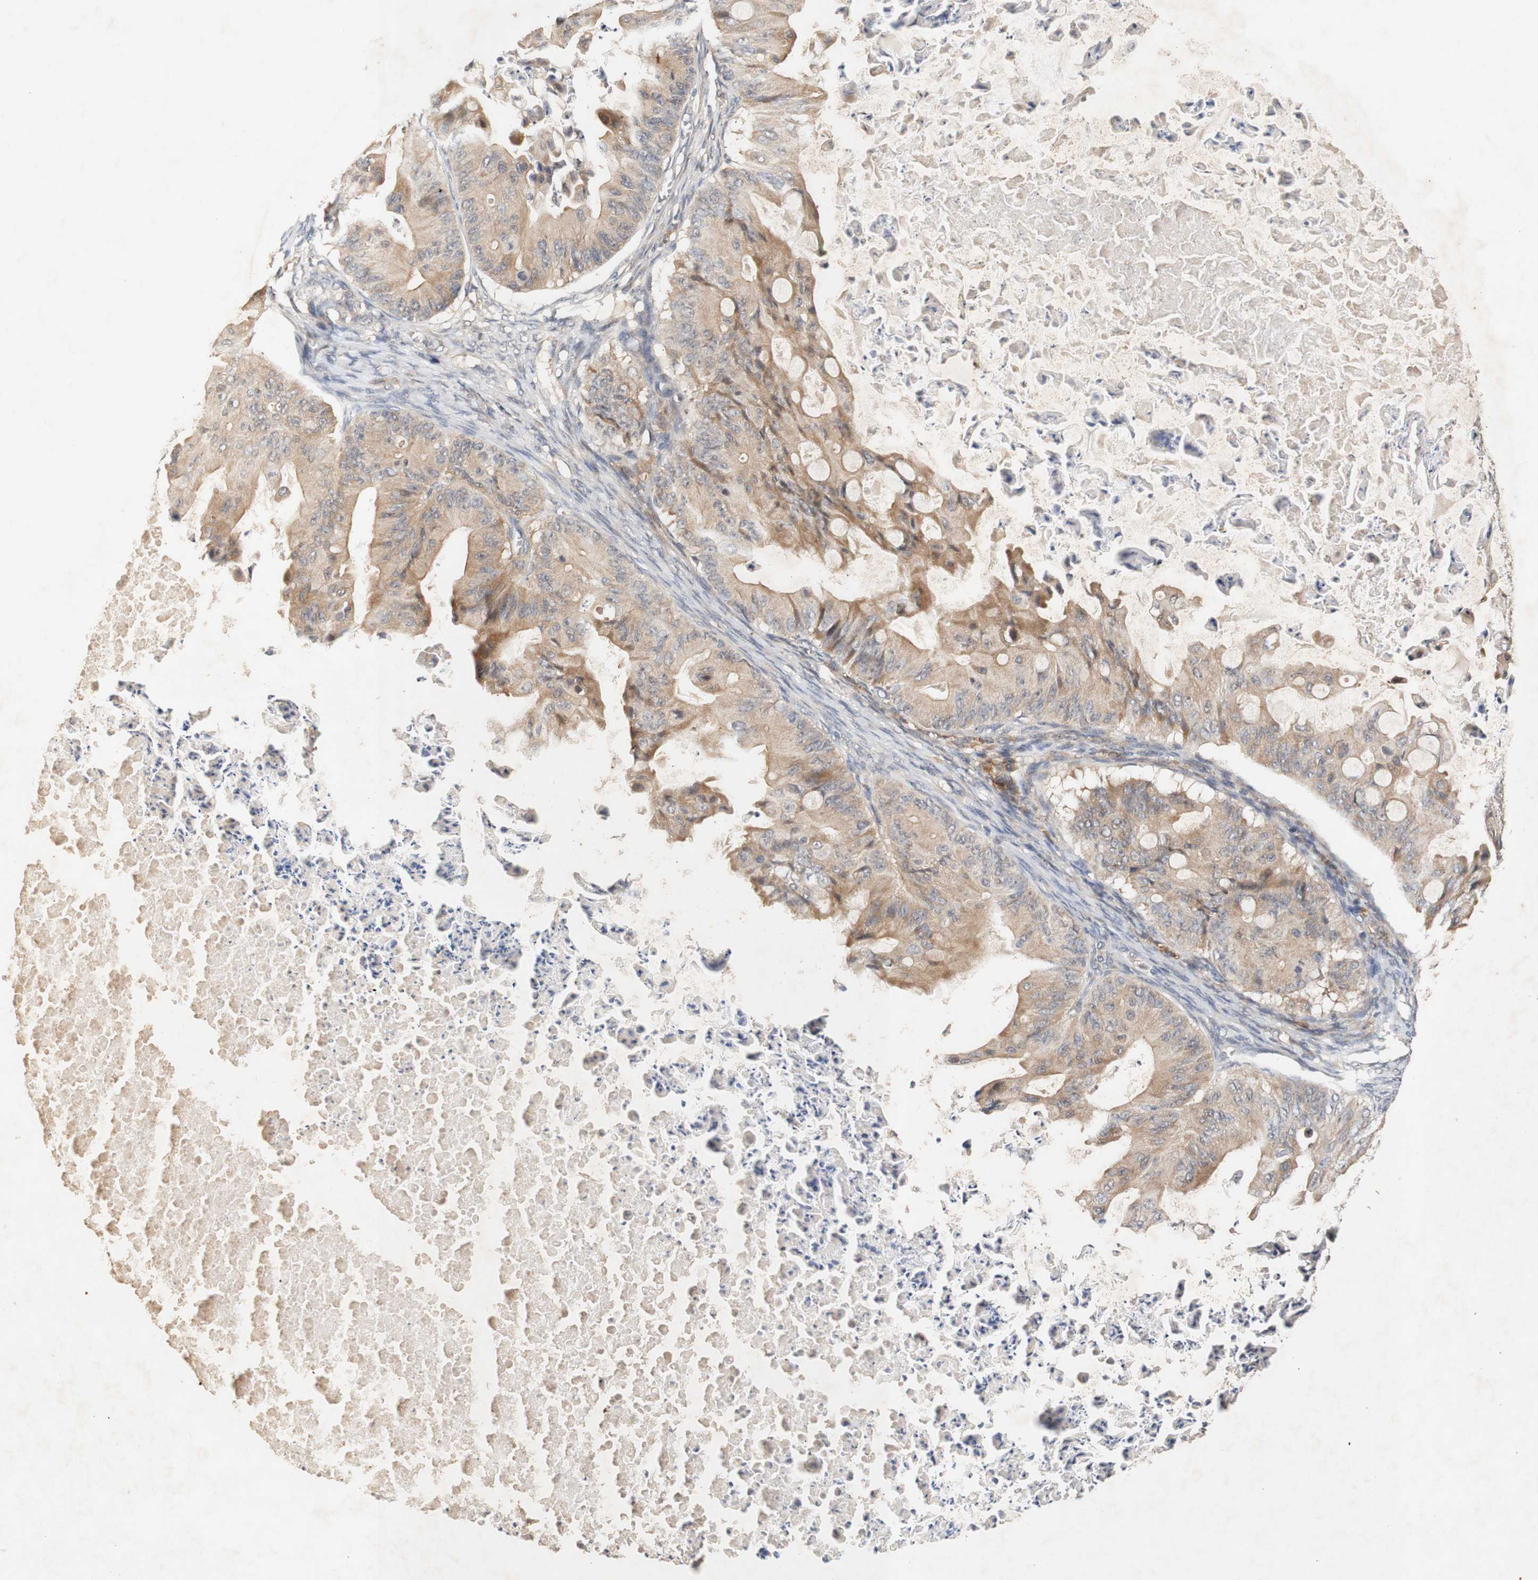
{"staining": {"intensity": "moderate", "quantity": ">75%", "location": "cytoplasmic/membranous"}, "tissue": "ovarian cancer", "cell_type": "Tumor cells", "image_type": "cancer", "snomed": [{"axis": "morphology", "description": "Cystadenocarcinoma, mucinous, NOS"}, {"axis": "topography", "description": "Ovary"}], "caption": "Moderate cytoplasmic/membranous protein expression is identified in approximately >75% of tumor cells in ovarian mucinous cystadenocarcinoma. (DAB = brown stain, brightfield microscopy at high magnification).", "gene": "PIN1", "patient": {"sex": "female", "age": 37}}